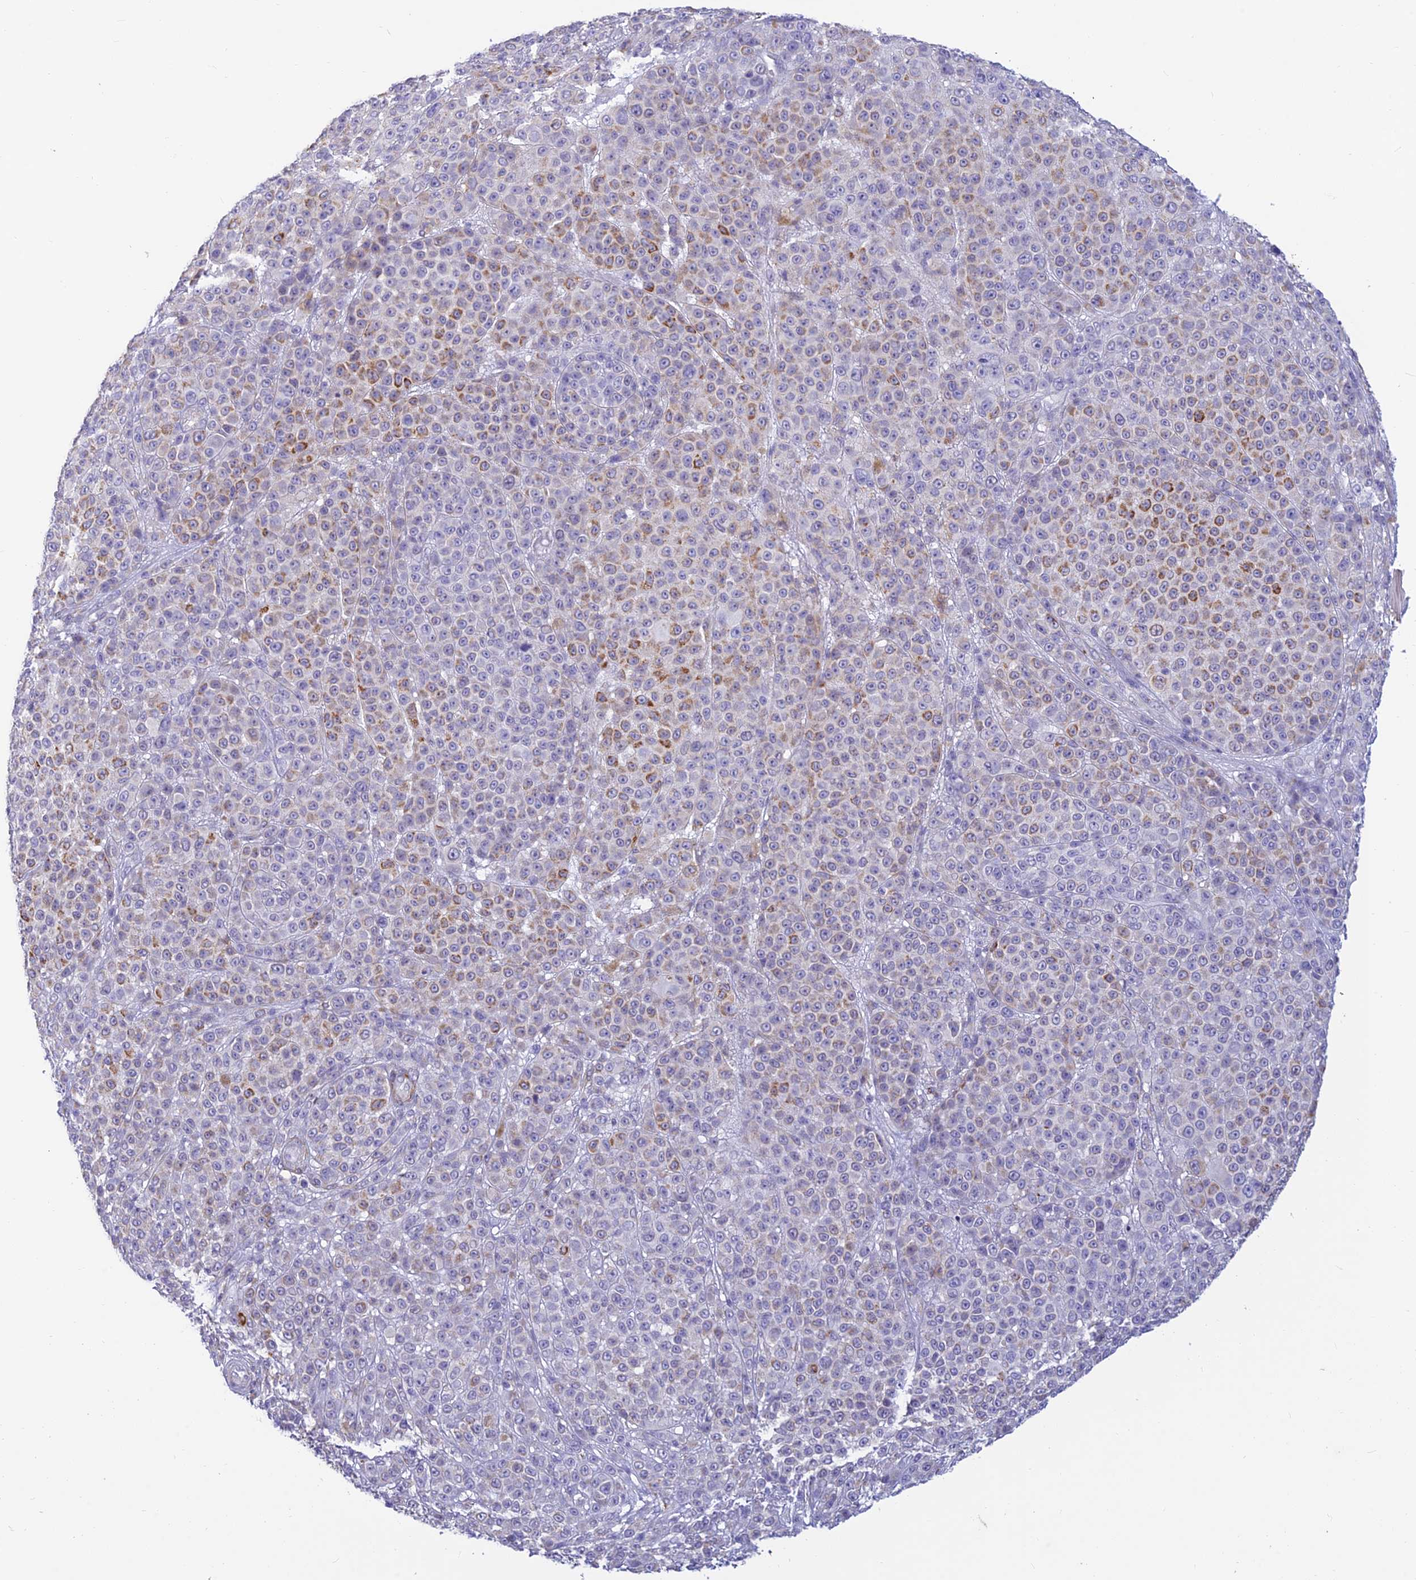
{"staining": {"intensity": "moderate", "quantity": "25%-75%", "location": "cytoplasmic/membranous"}, "tissue": "melanoma", "cell_type": "Tumor cells", "image_type": "cancer", "snomed": [{"axis": "morphology", "description": "Malignant melanoma, NOS"}, {"axis": "topography", "description": "Skin"}], "caption": "A brown stain labels moderate cytoplasmic/membranous expression of a protein in malignant melanoma tumor cells. (IHC, brightfield microscopy, high magnification).", "gene": "ALDH1L2", "patient": {"sex": "female", "age": 94}}